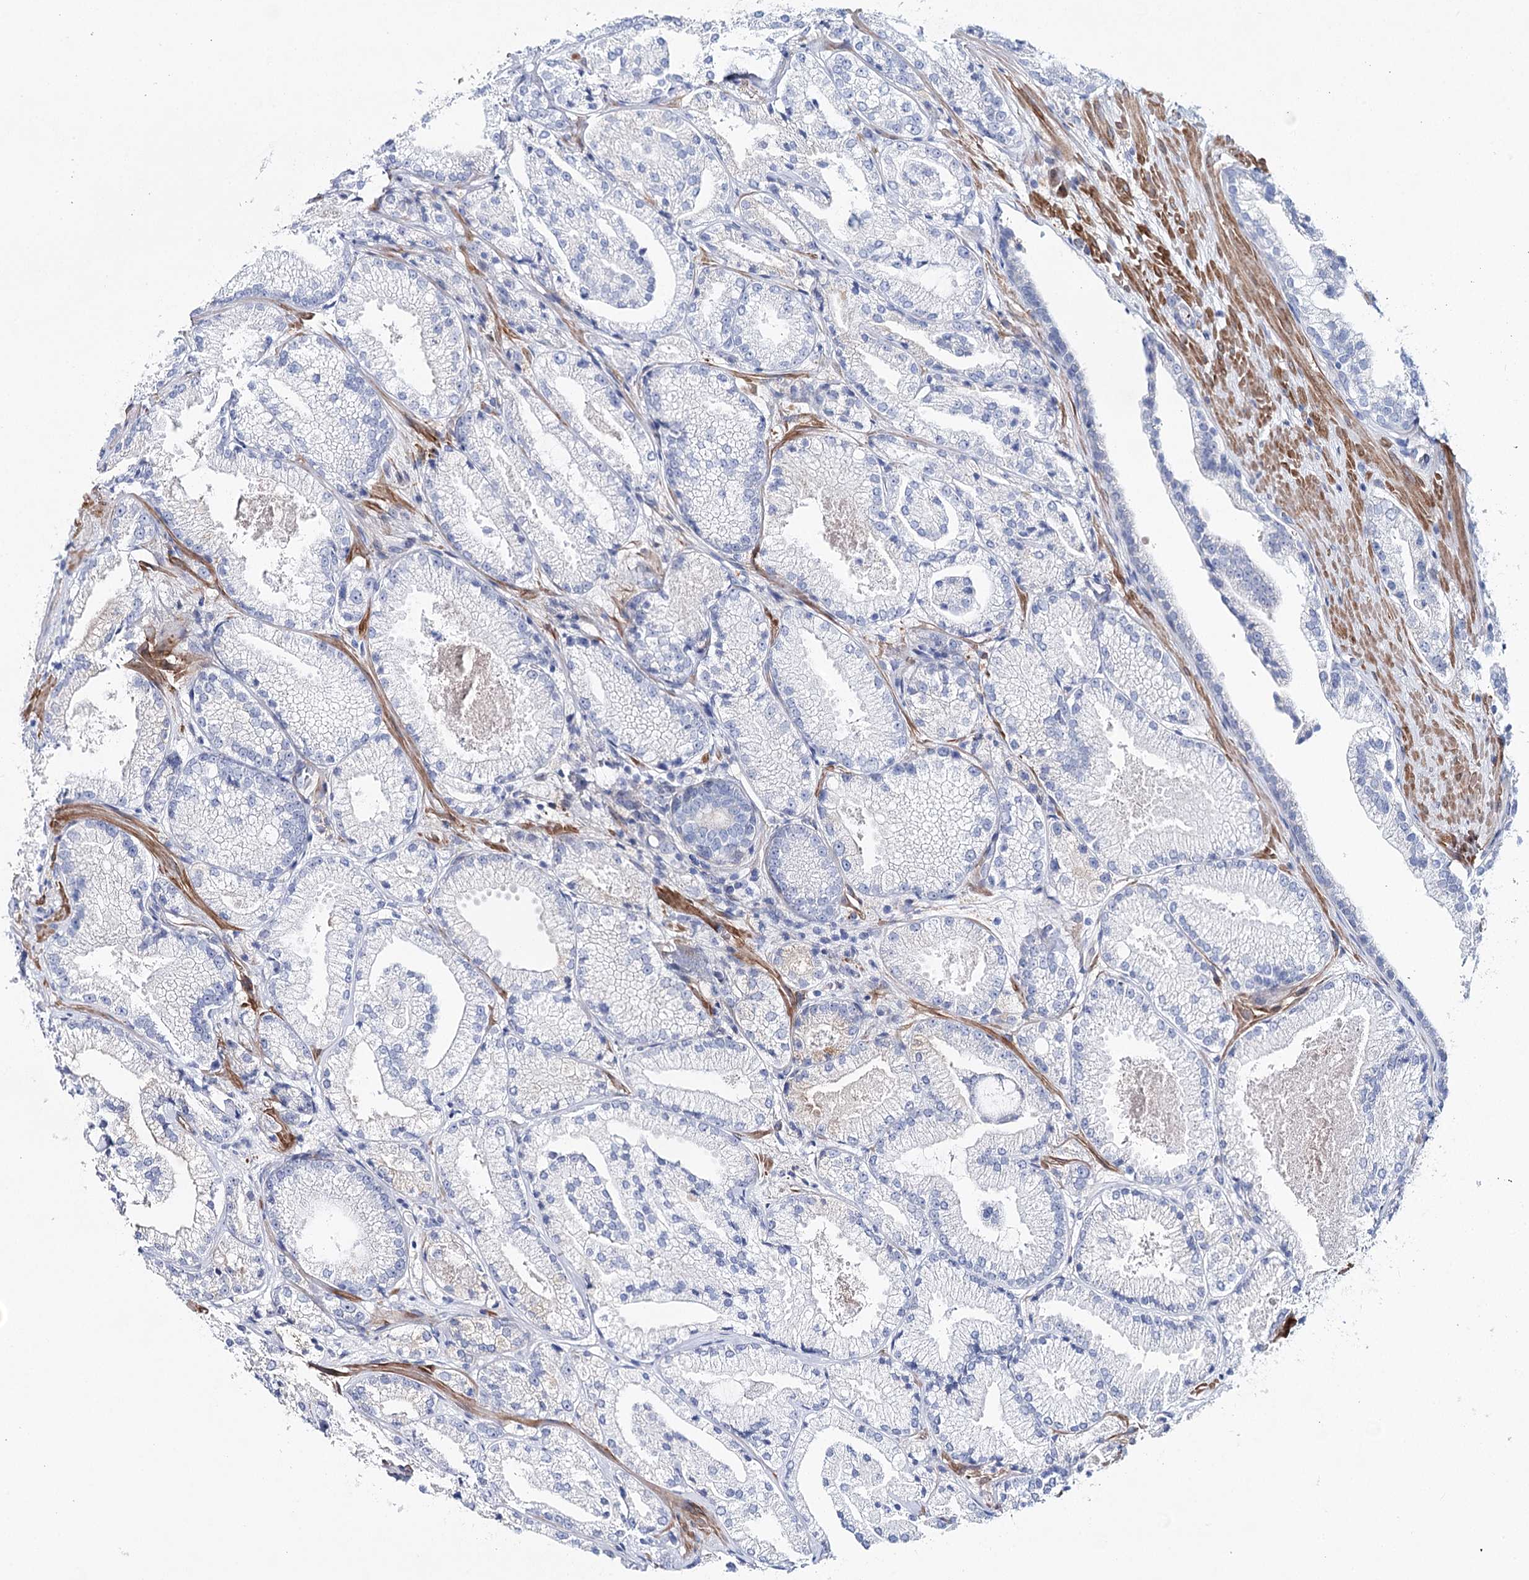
{"staining": {"intensity": "negative", "quantity": "none", "location": "none"}, "tissue": "prostate cancer", "cell_type": "Tumor cells", "image_type": "cancer", "snomed": [{"axis": "morphology", "description": "Adenocarcinoma, High grade"}, {"axis": "topography", "description": "Prostate"}], "caption": "There is no significant positivity in tumor cells of high-grade adenocarcinoma (prostate).", "gene": "ANKRD23", "patient": {"sex": "male", "age": 73}}